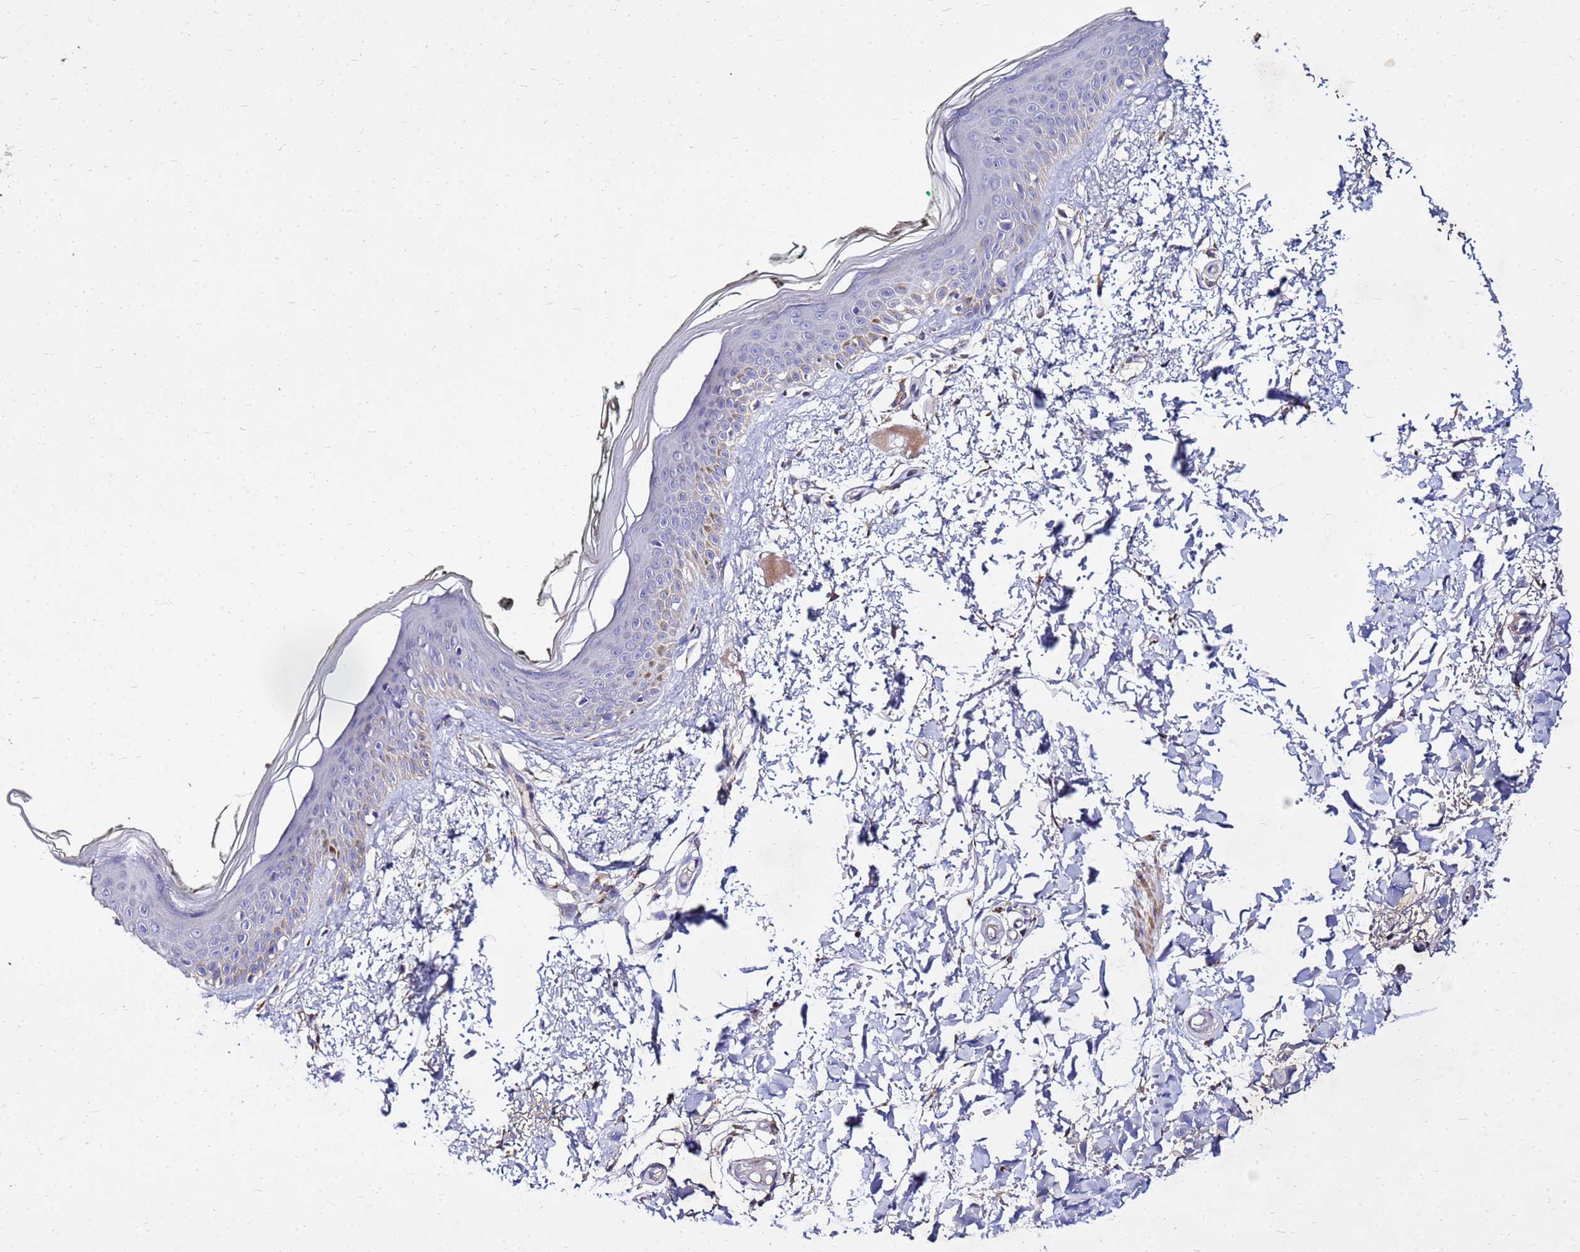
{"staining": {"intensity": "moderate", "quantity": "<25%", "location": "cytoplasmic/membranous"}, "tissue": "skin", "cell_type": "Fibroblasts", "image_type": "normal", "snomed": [{"axis": "morphology", "description": "Normal tissue, NOS"}, {"axis": "topography", "description": "Skin"}], "caption": "Brown immunohistochemical staining in unremarkable skin demonstrates moderate cytoplasmic/membranous expression in about <25% of fibroblasts.", "gene": "COX14", "patient": {"sex": "male", "age": 62}}